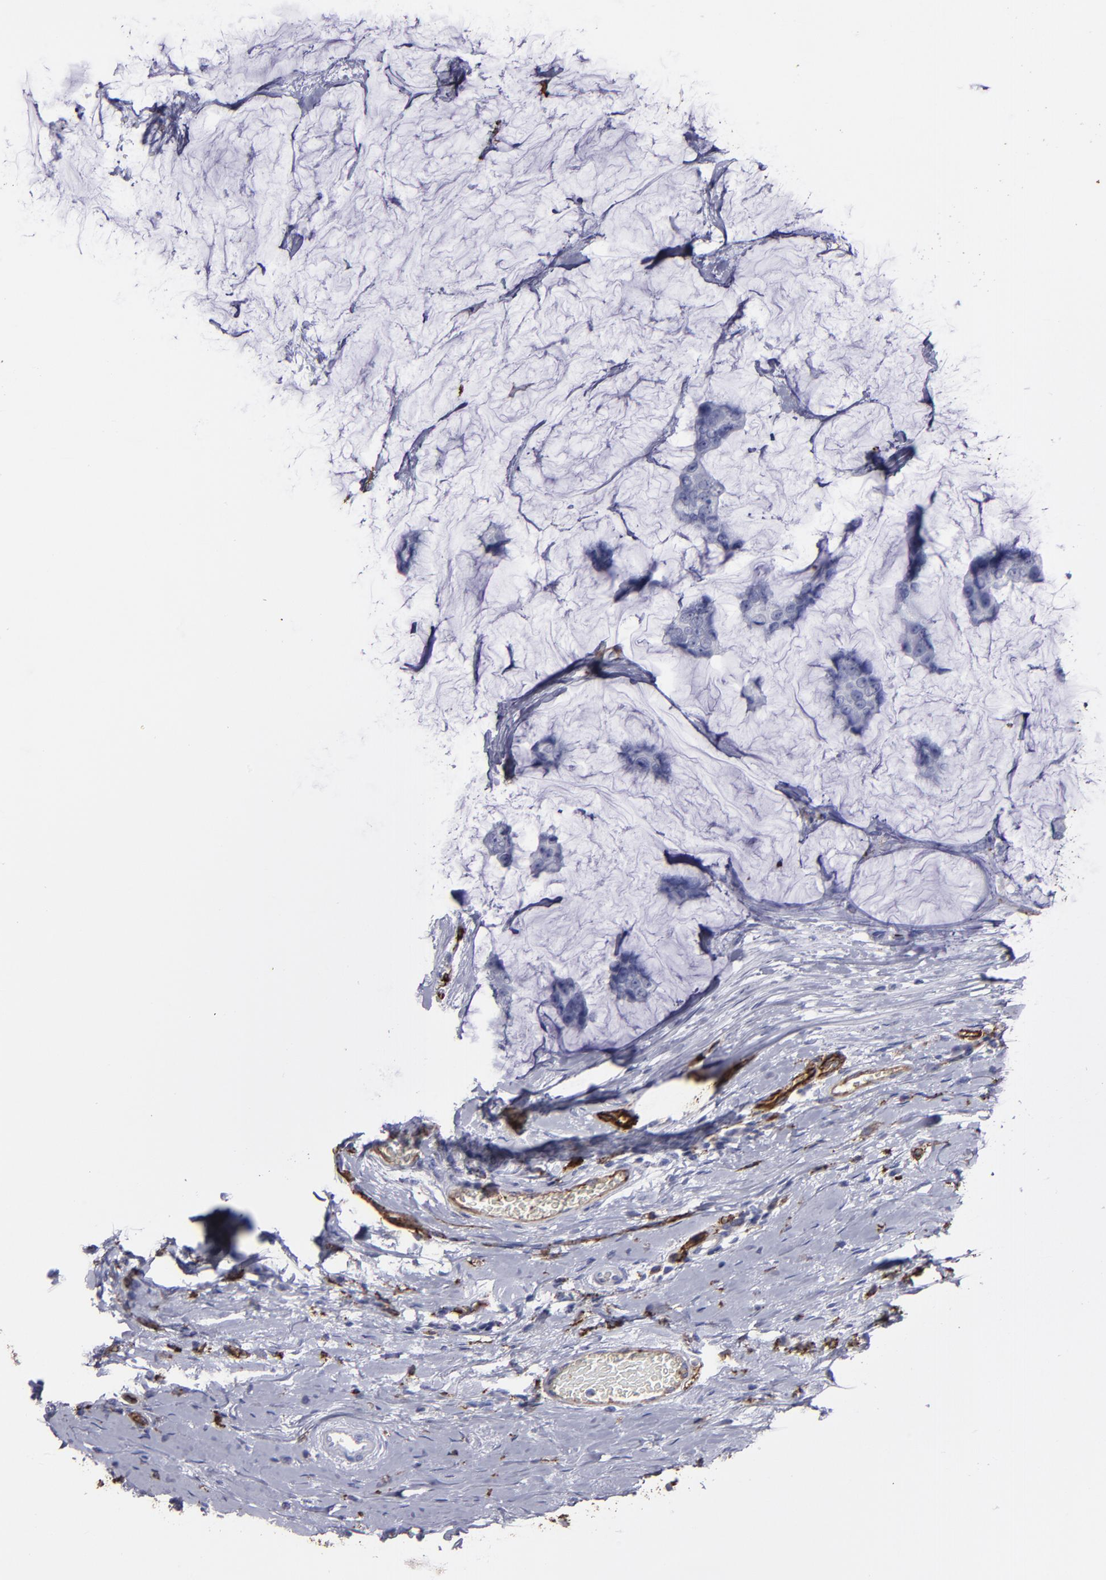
{"staining": {"intensity": "negative", "quantity": "none", "location": "none"}, "tissue": "breast cancer", "cell_type": "Tumor cells", "image_type": "cancer", "snomed": [{"axis": "morphology", "description": "Normal tissue, NOS"}, {"axis": "morphology", "description": "Duct carcinoma"}, {"axis": "topography", "description": "Breast"}], "caption": "A histopathology image of human breast cancer (infiltrating ductal carcinoma) is negative for staining in tumor cells. Nuclei are stained in blue.", "gene": "CD36", "patient": {"sex": "female", "age": 50}}